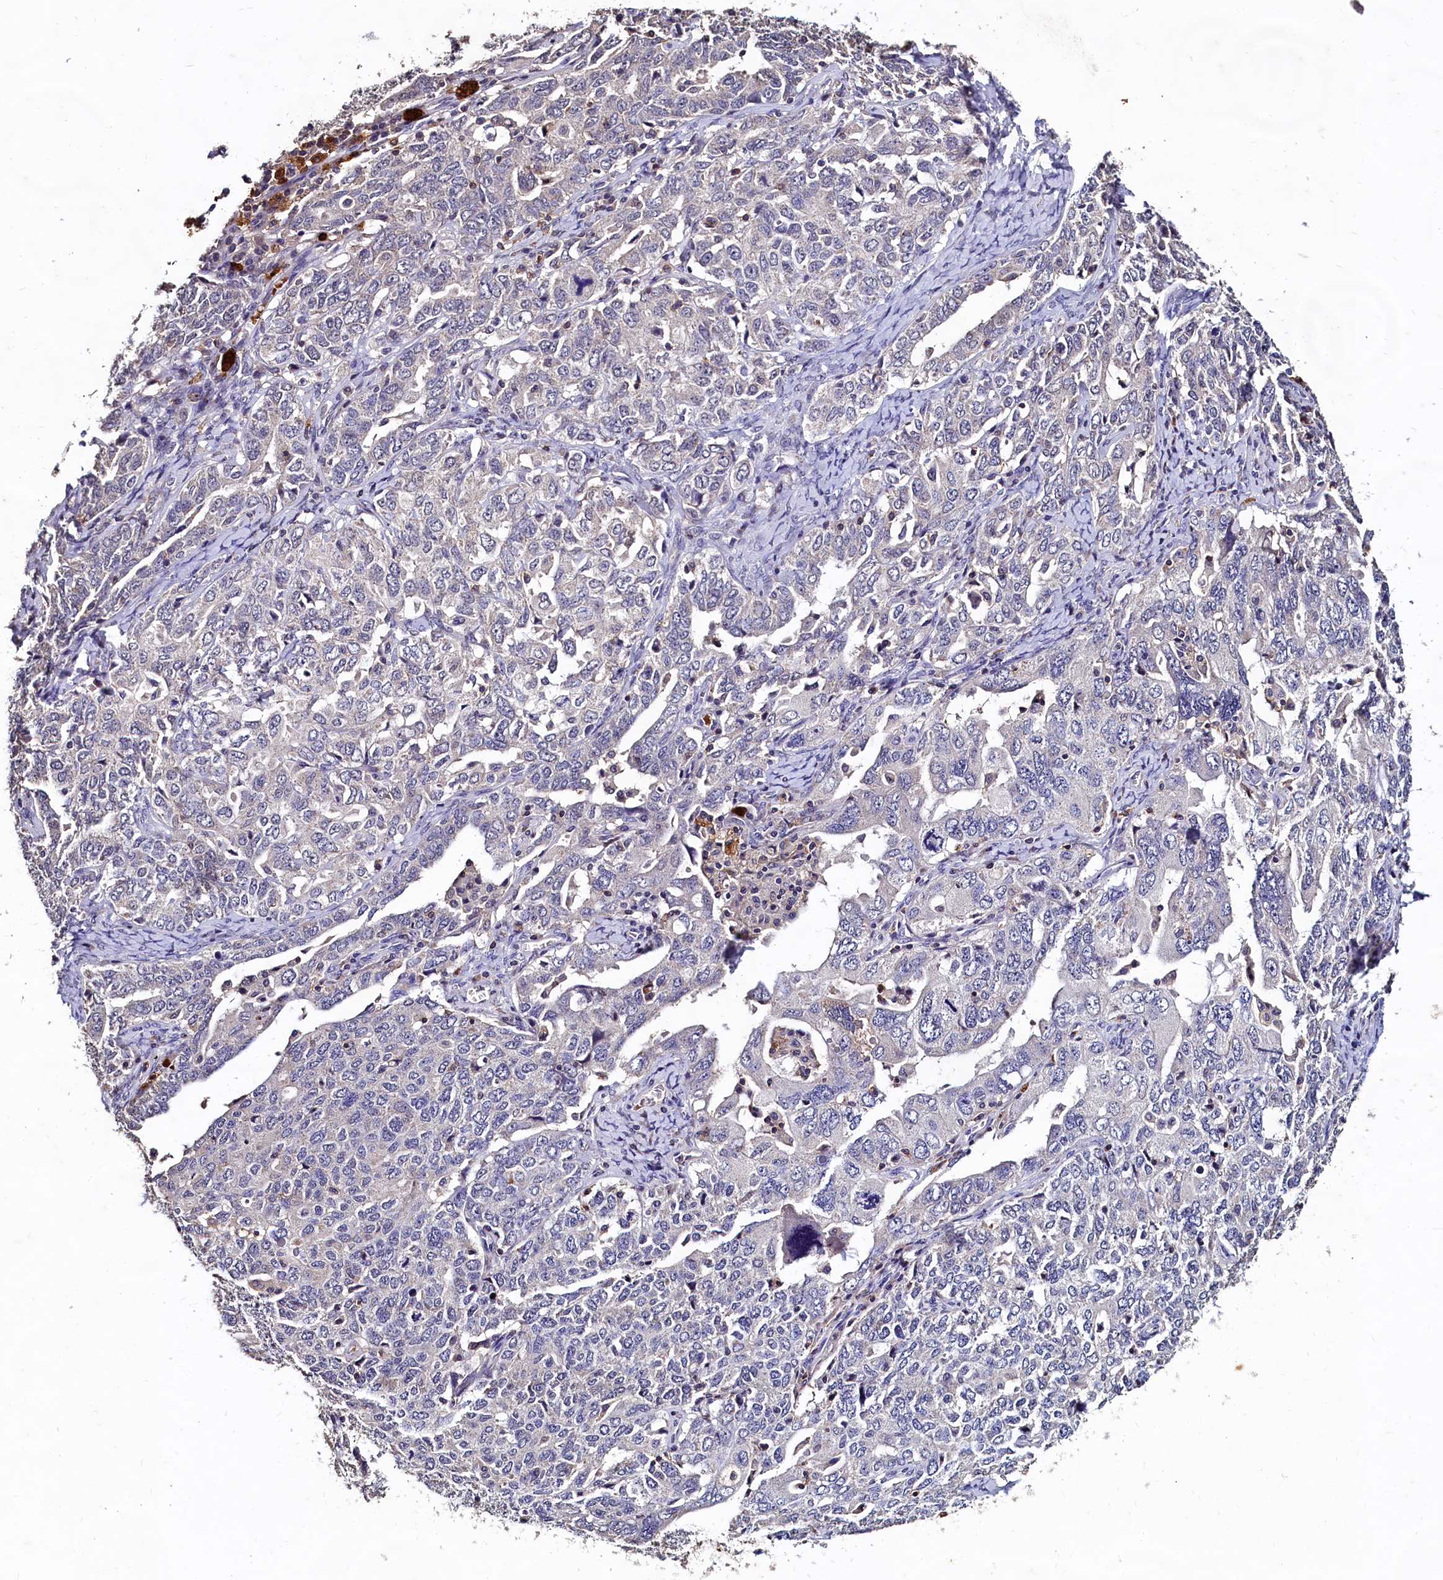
{"staining": {"intensity": "negative", "quantity": "none", "location": "none"}, "tissue": "ovarian cancer", "cell_type": "Tumor cells", "image_type": "cancer", "snomed": [{"axis": "morphology", "description": "Carcinoma, endometroid"}, {"axis": "topography", "description": "Ovary"}], "caption": "An image of human ovarian cancer is negative for staining in tumor cells.", "gene": "CSTPP1", "patient": {"sex": "female", "age": 62}}